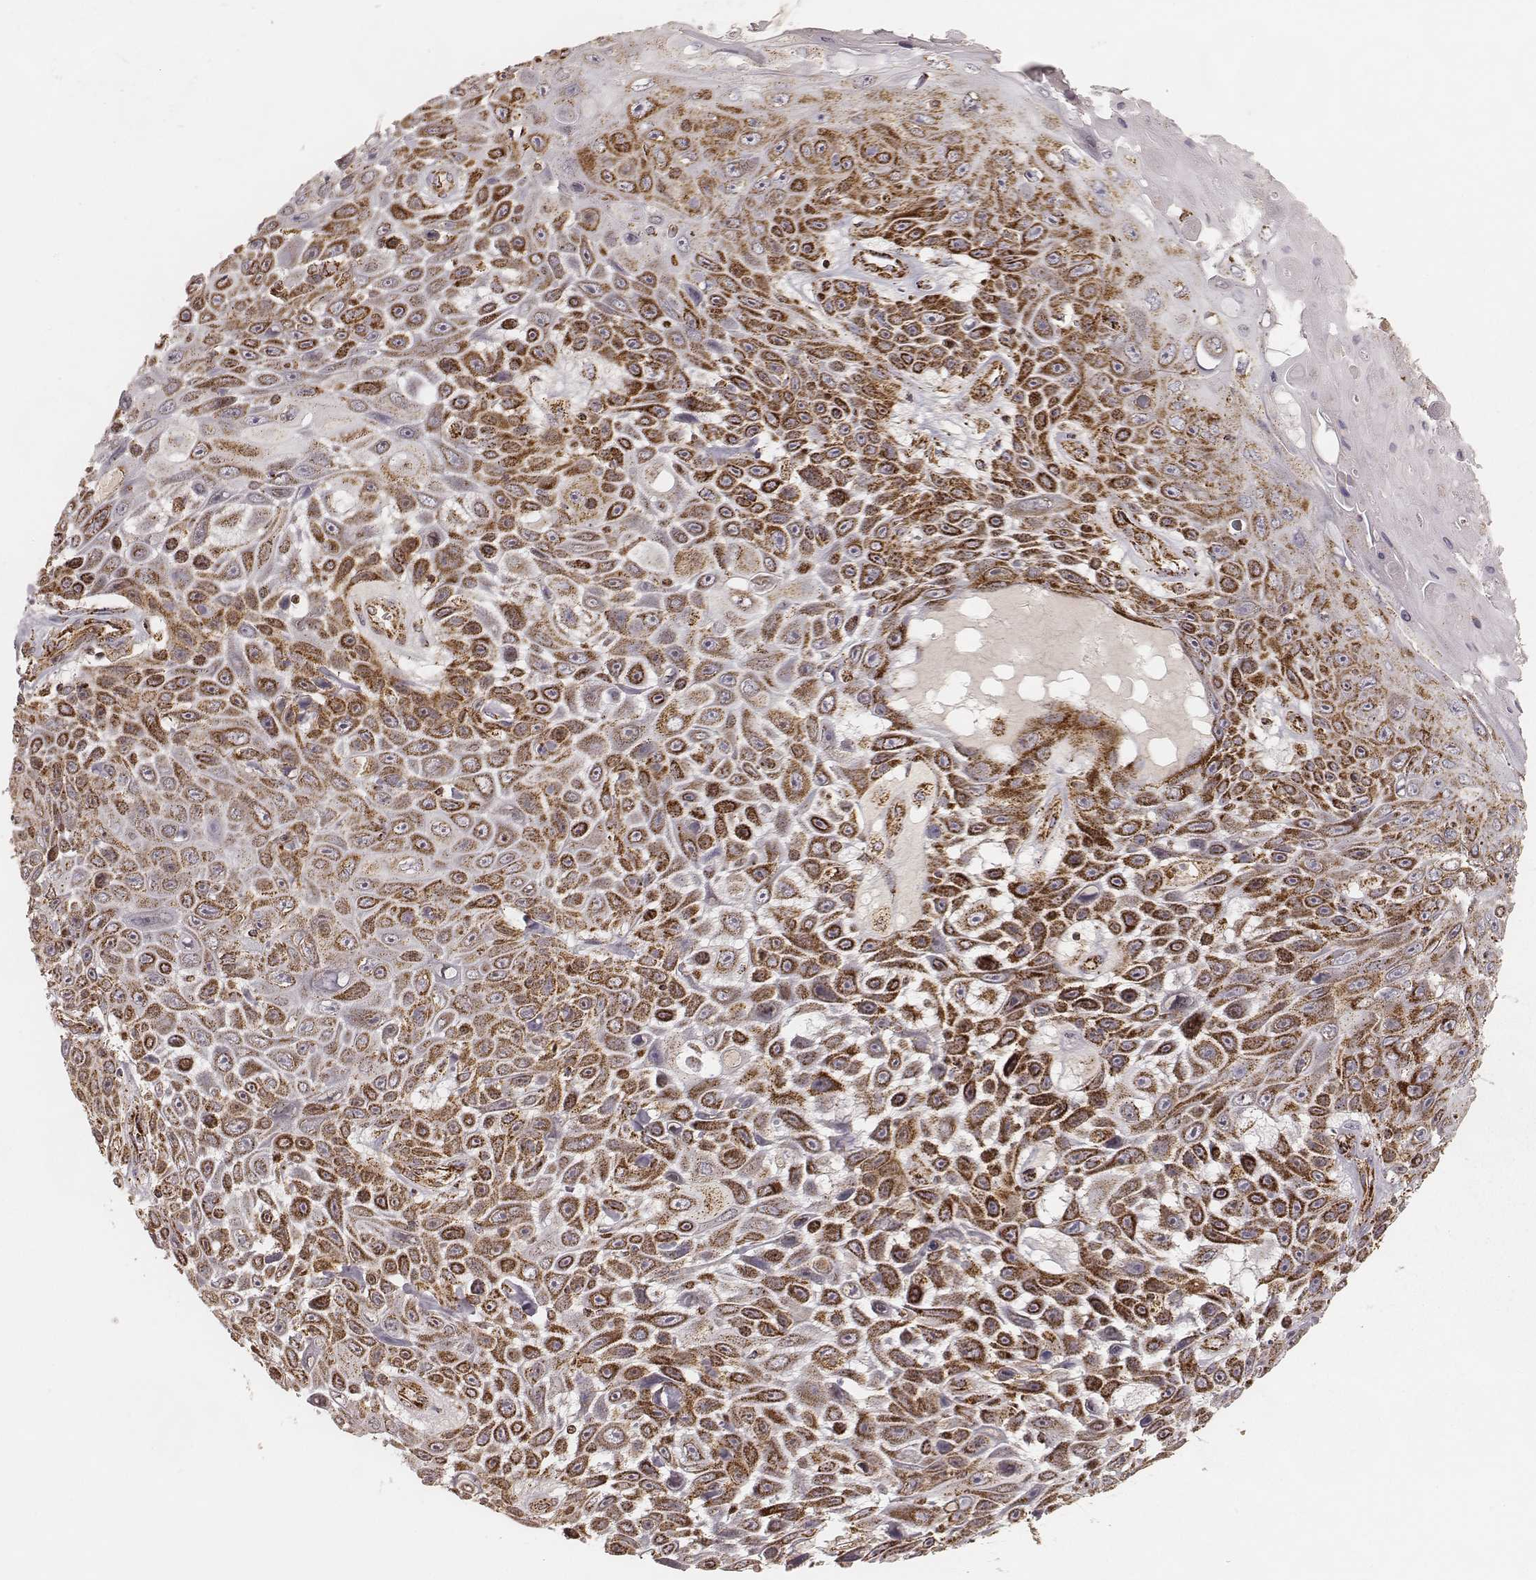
{"staining": {"intensity": "strong", "quantity": ">75%", "location": "cytoplasmic/membranous"}, "tissue": "skin cancer", "cell_type": "Tumor cells", "image_type": "cancer", "snomed": [{"axis": "morphology", "description": "Squamous cell carcinoma, NOS"}, {"axis": "topography", "description": "Skin"}], "caption": "A high-resolution photomicrograph shows IHC staining of squamous cell carcinoma (skin), which shows strong cytoplasmic/membranous staining in about >75% of tumor cells.", "gene": "CS", "patient": {"sex": "male", "age": 82}}